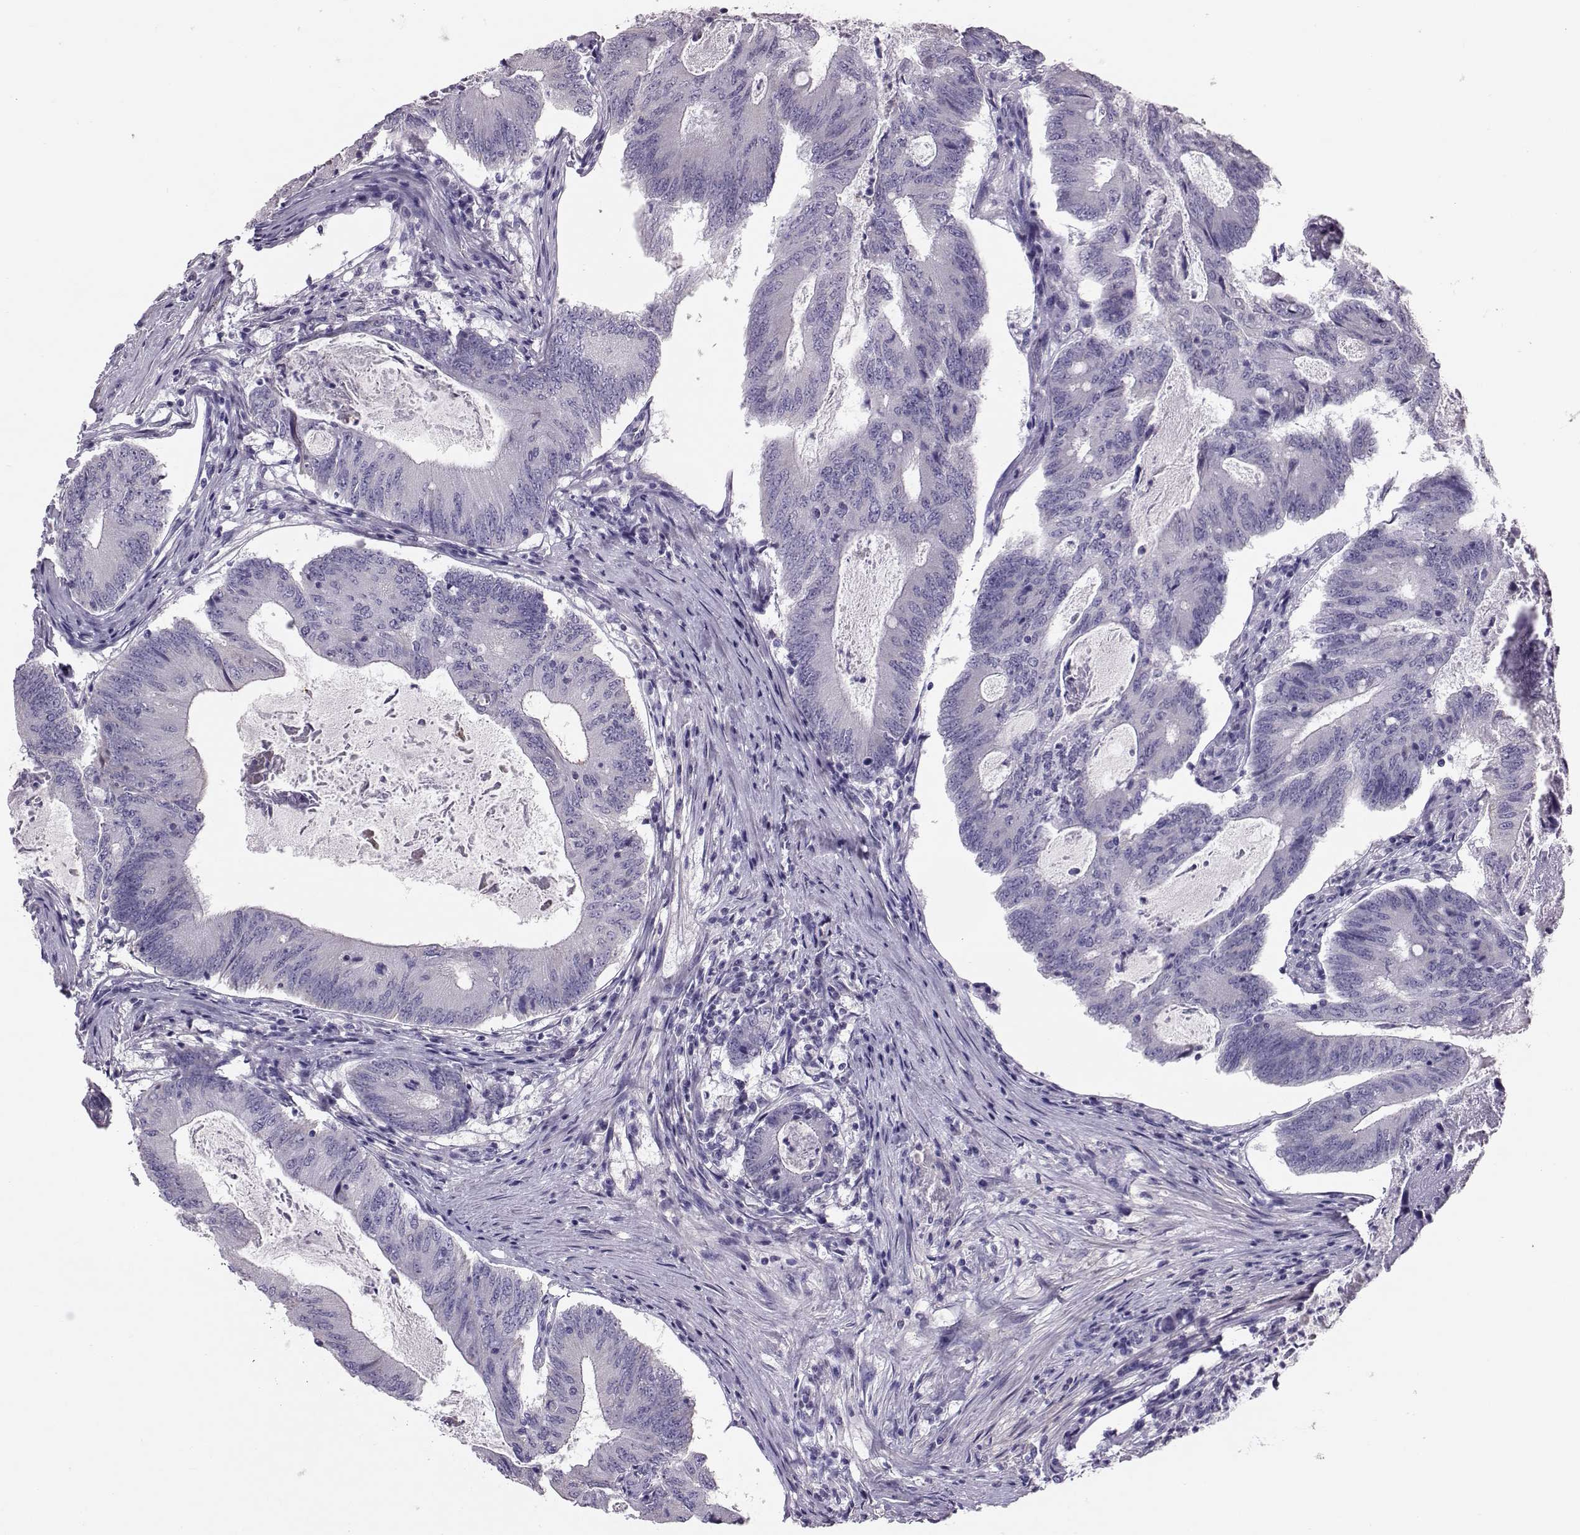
{"staining": {"intensity": "negative", "quantity": "none", "location": "none"}, "tissue": "colorectal cancer", "cell_type": "Tumor cells", "image_type": "cancer", "snomed": [{"axis": "morphology", "description": "Adenocarcinoma, NOS"}, {"axis": "topography", "description": "Colon"}], "caption": "Immunohistochemical staining of colorectal cancer (adenocarcinoma) shows no significant positivity in tumor cells.", "gene": "DNAAF1", "patient": {"sex": "female", "age": 70}}